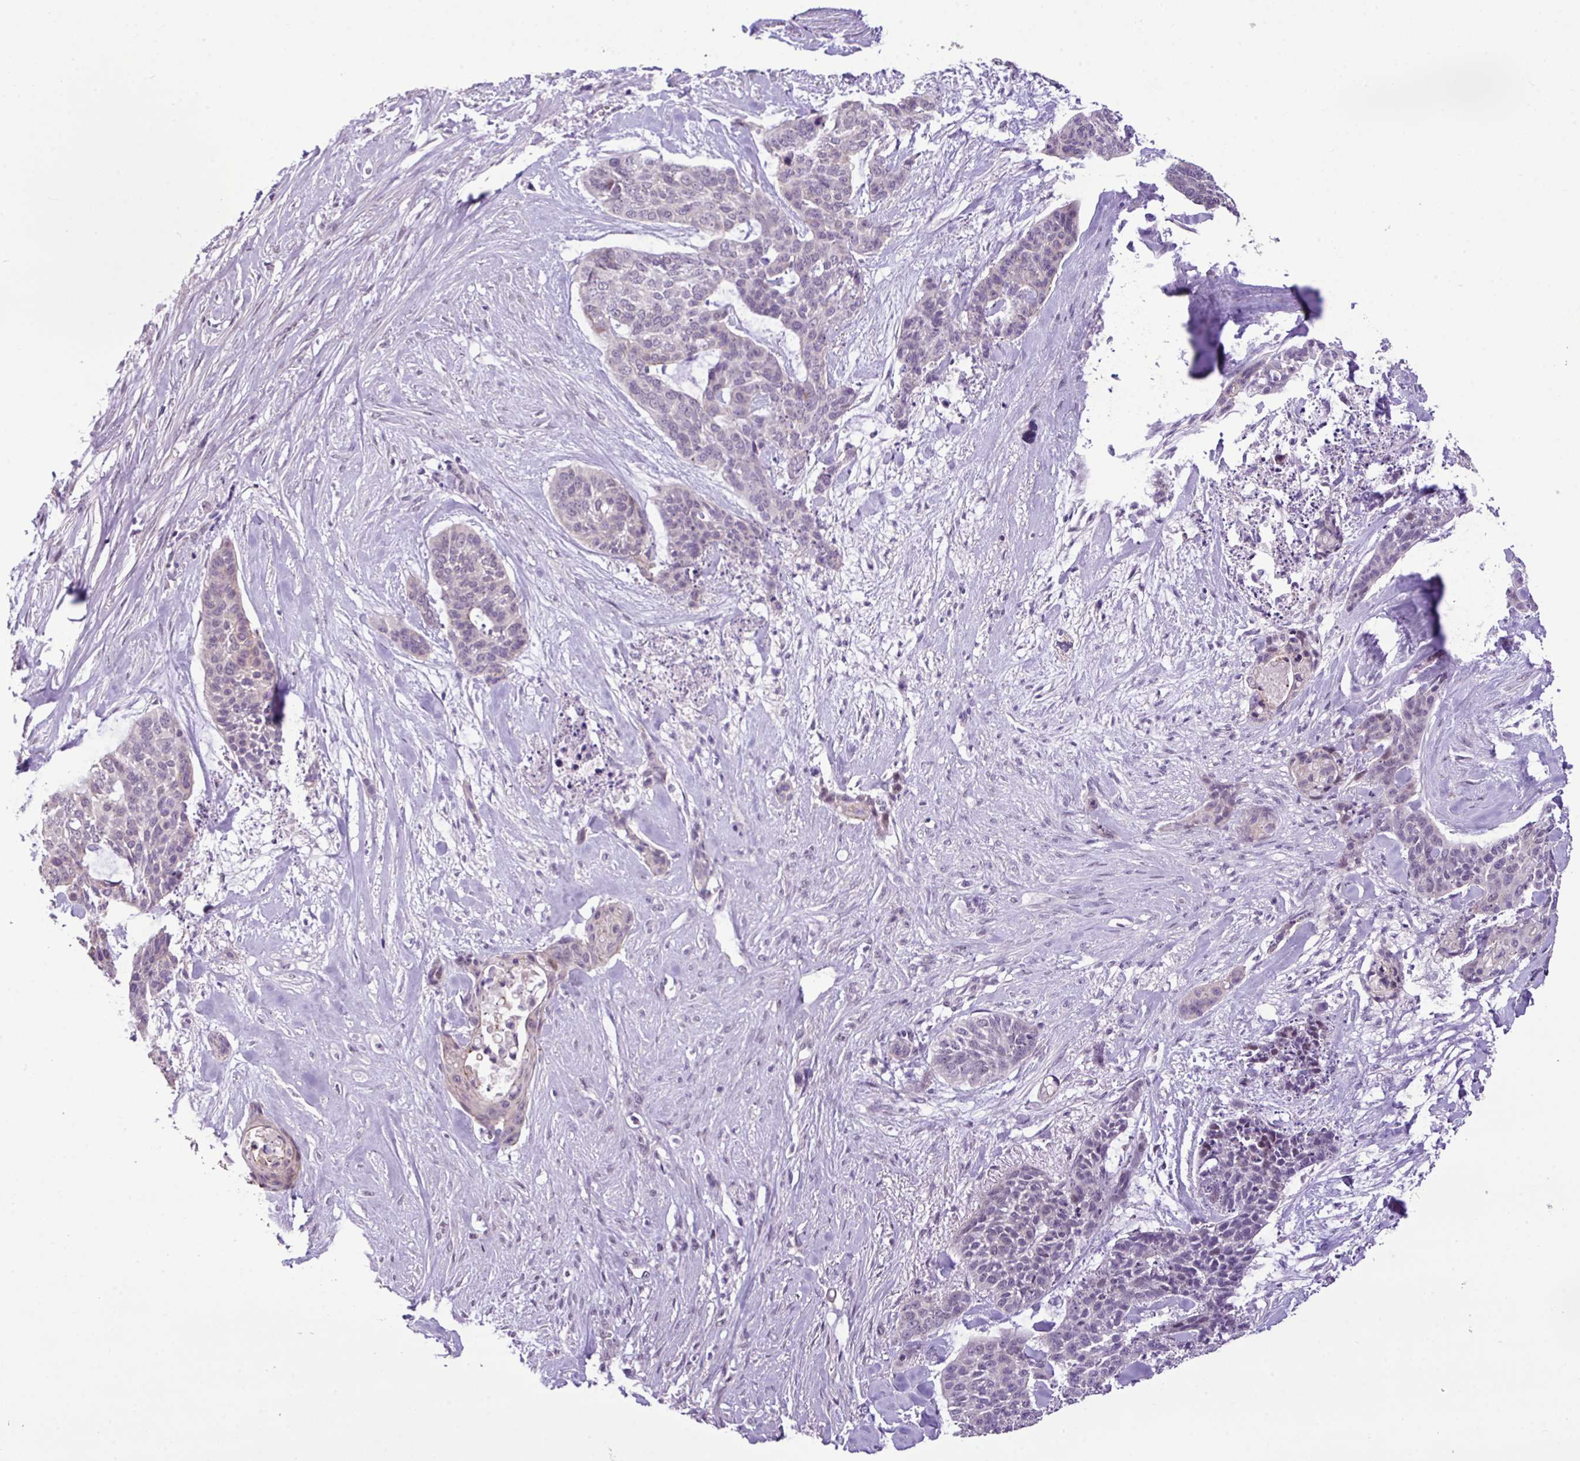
{"staining": {"intensity": "negative", "quantity": "none", "location": "none"}, "tissue": "skin cancer", "cell_type": "Tumor cells", "image_type": "cancer", "snomed": [{"axis": "morphology", "description": "Basal cell carcinoma"}, {"axis": "topography", "description": "Skin"}], "caption": "The histopathology image shows no significant positivity in tumor cells of skin cancer (basal cell carcinoma).", "gene": "YLPM1", "patient": {"sex": "female", "age": 64}}